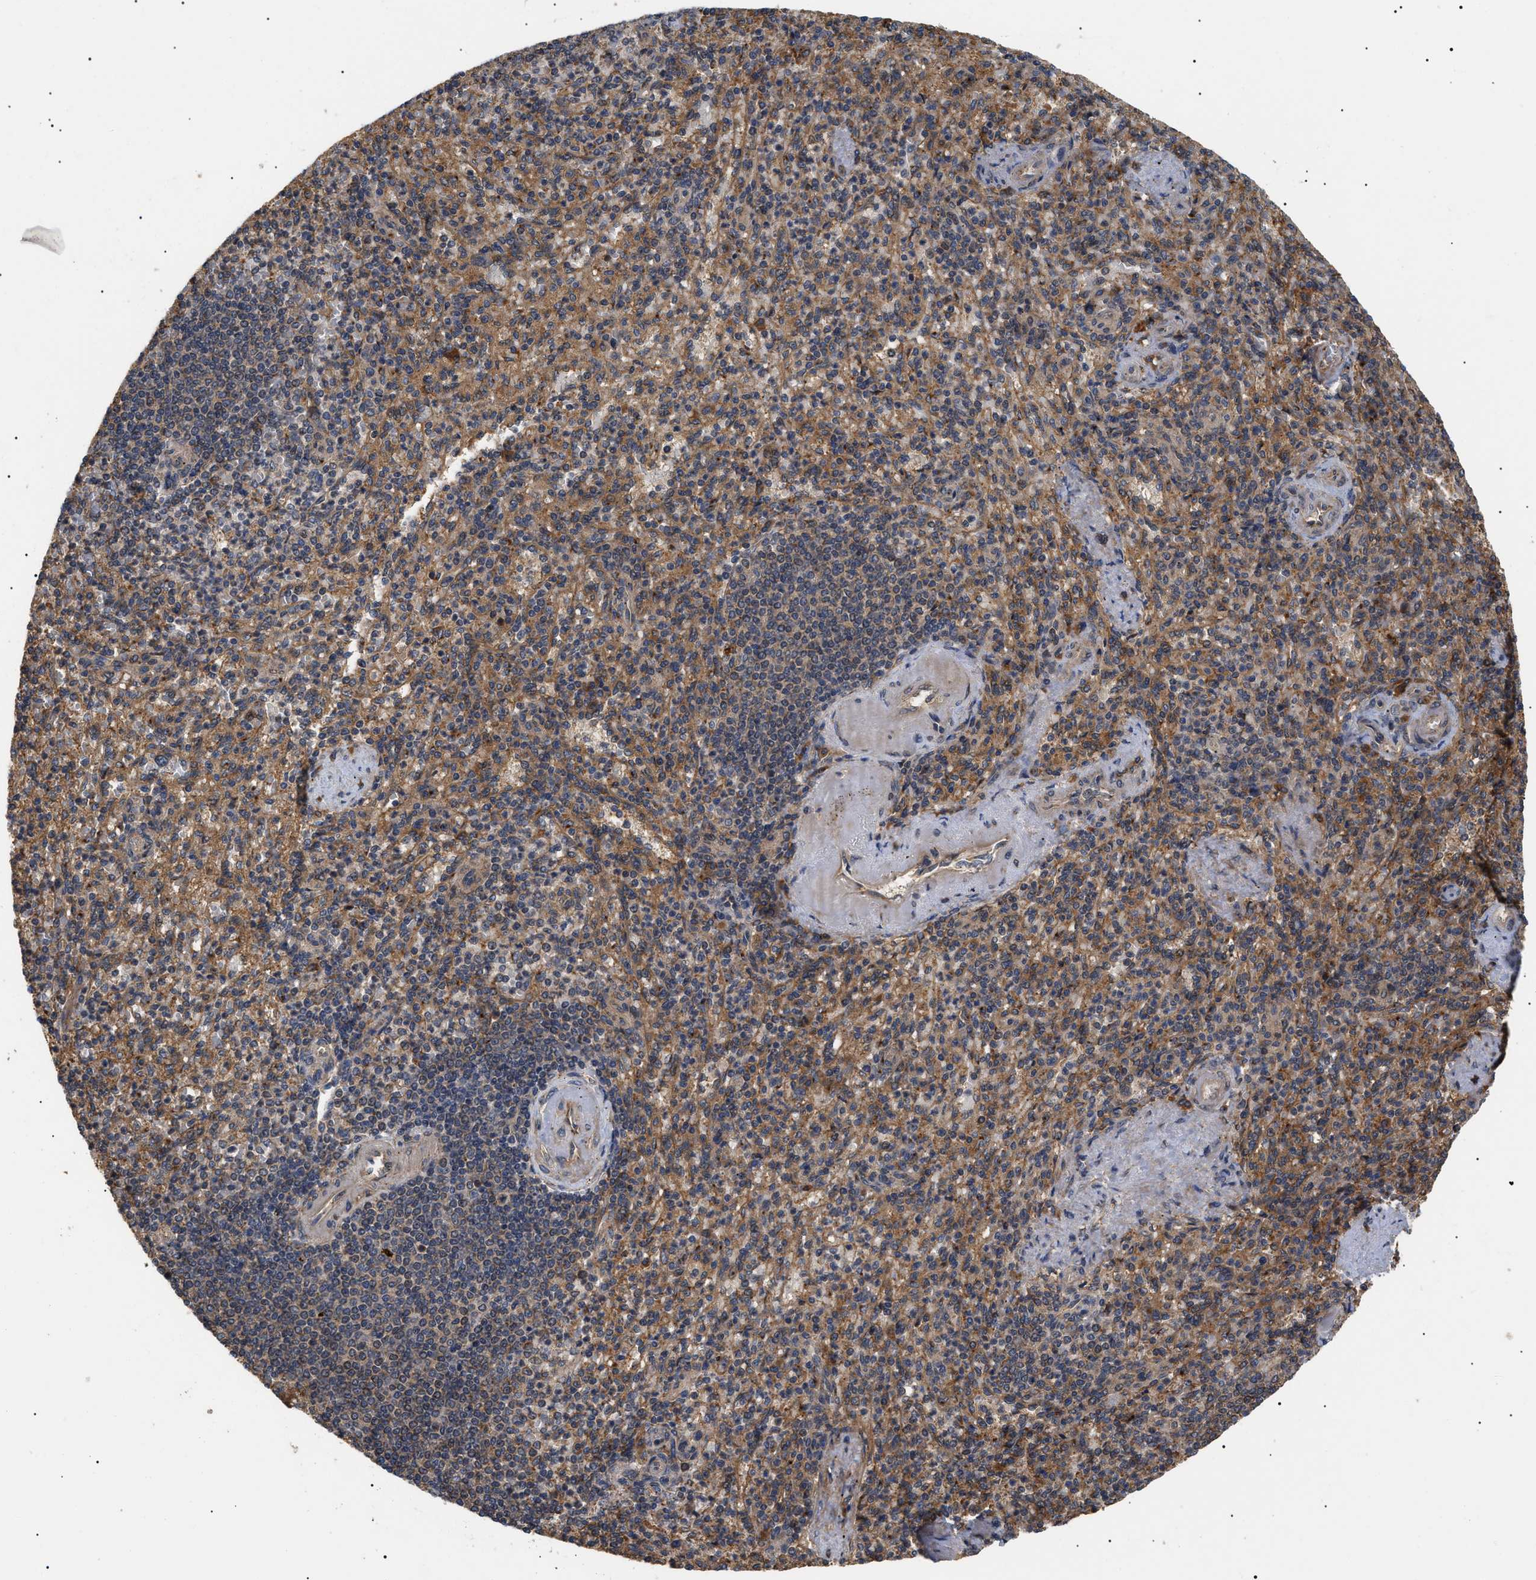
{"staining": {"intensity": "moderate", "quantity": ">75%", "location": "cytoplasmic/membranous"}, "tissue": "spleen", "cell_type": "Cells in red pulp", "image_type": "normal", "snomed": [{"axis": "morphology", "description": "Normal tissue, NOS"}, {"axis": "topography", "description": "Spleen"}], "caption": "Immunohistochemistry (DAB (3,3'-diaminobenzidine)) staining of normal human spleen exhibits moderate cytoplasmic/membranous protein positivity in about >75% of cells in red pulp.", "gene": "ASTL", "patient": {"sex": "female", "age": 74}}